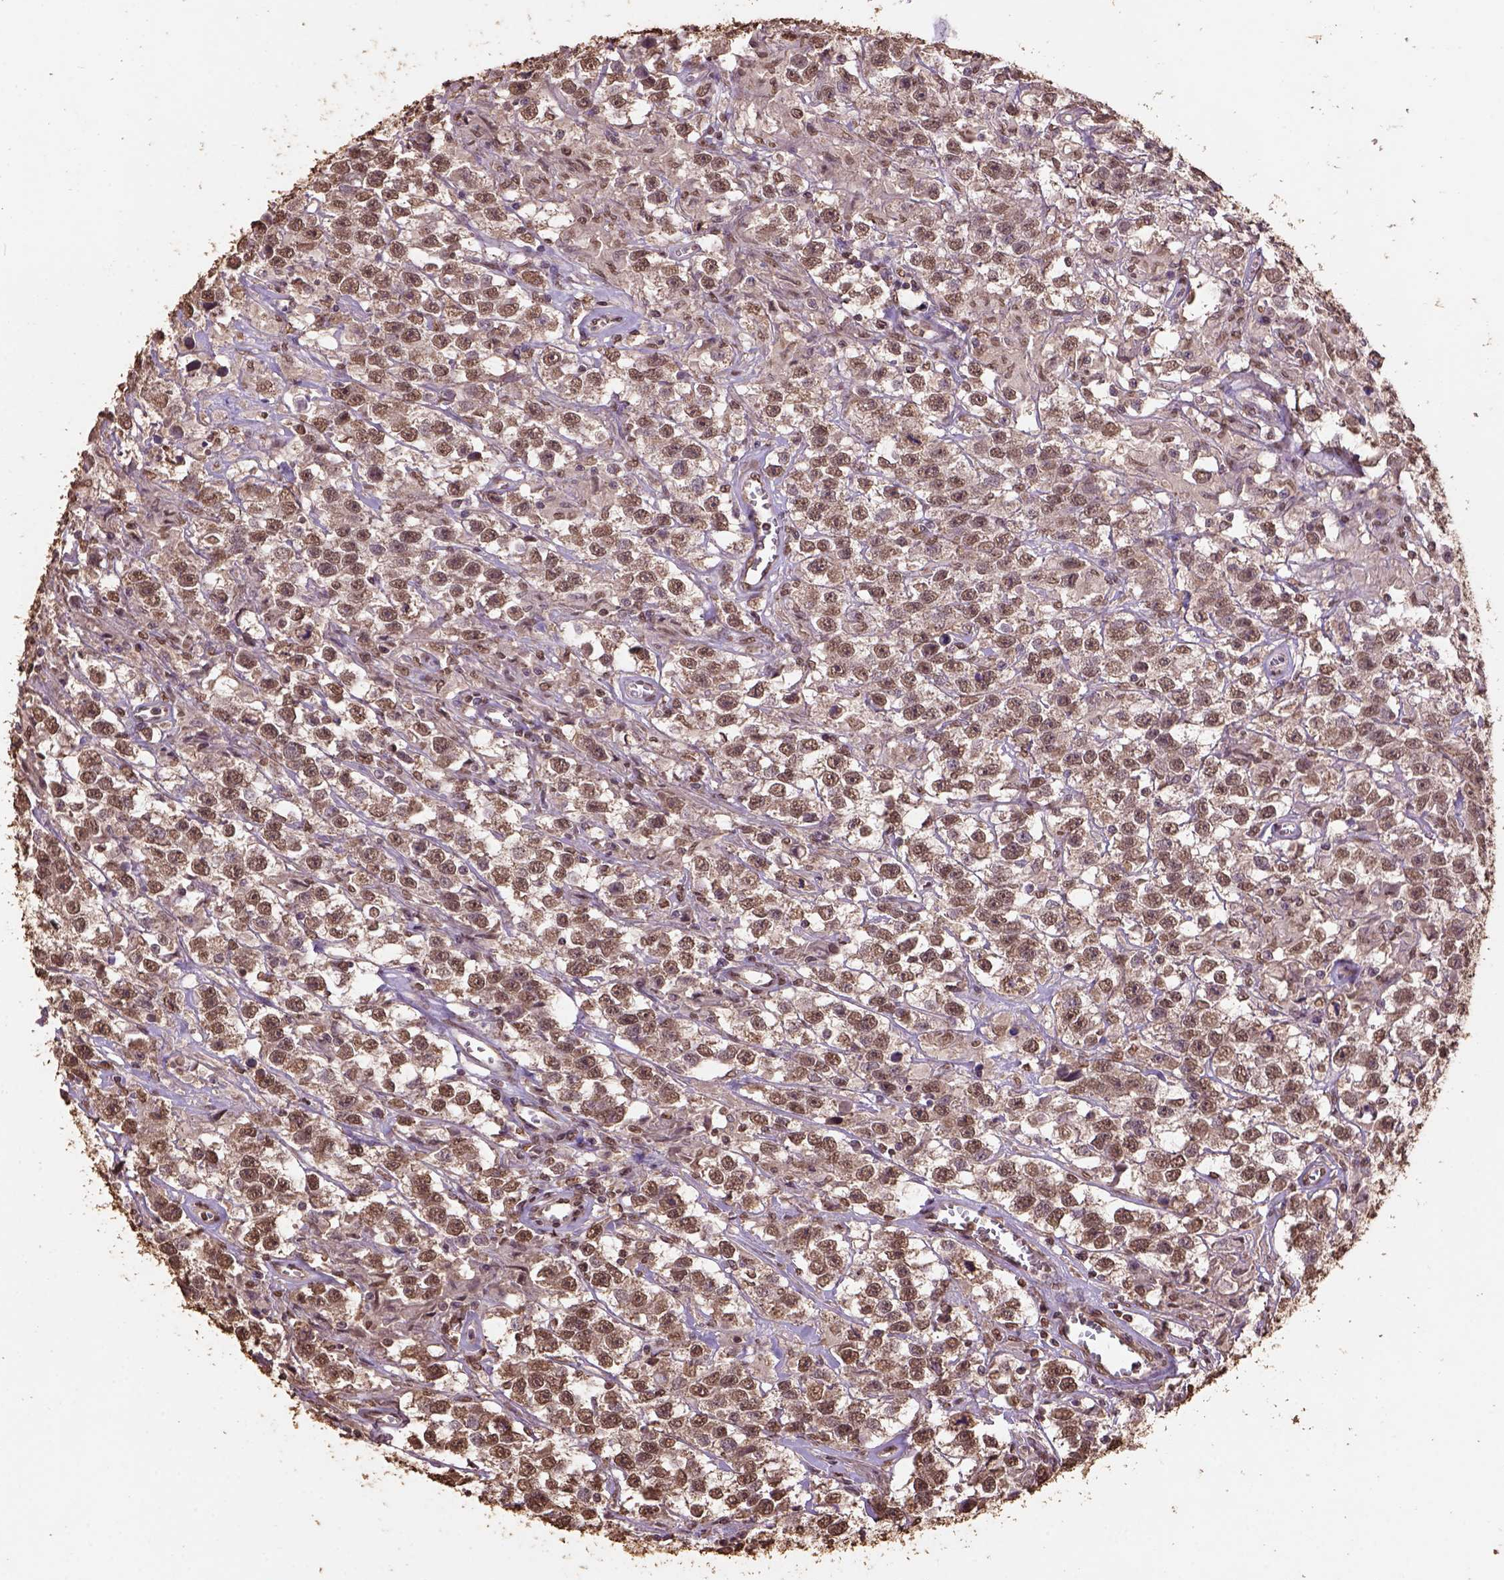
{"staining": {"intensity": "moderate", "quantity": ">75%", "location": "nuclear"}, "tissue": "testis cancer", "cell_type": "Tumor cells", "image_type": "cancer", "snomed": [{"axis": "morphology", "description": "Seminoma, NOS"}, {"axis": "topography", "description": "Testis"}], "caption": "Immunohistochemistry histopathology image of human testis cancer stained for a protein (brown), which shows medium levels of moderate nuclear positivity in about >75% of tumor cells.", "gene": "CSTF2T", "patient": {"sex": "male", "age": 43}}